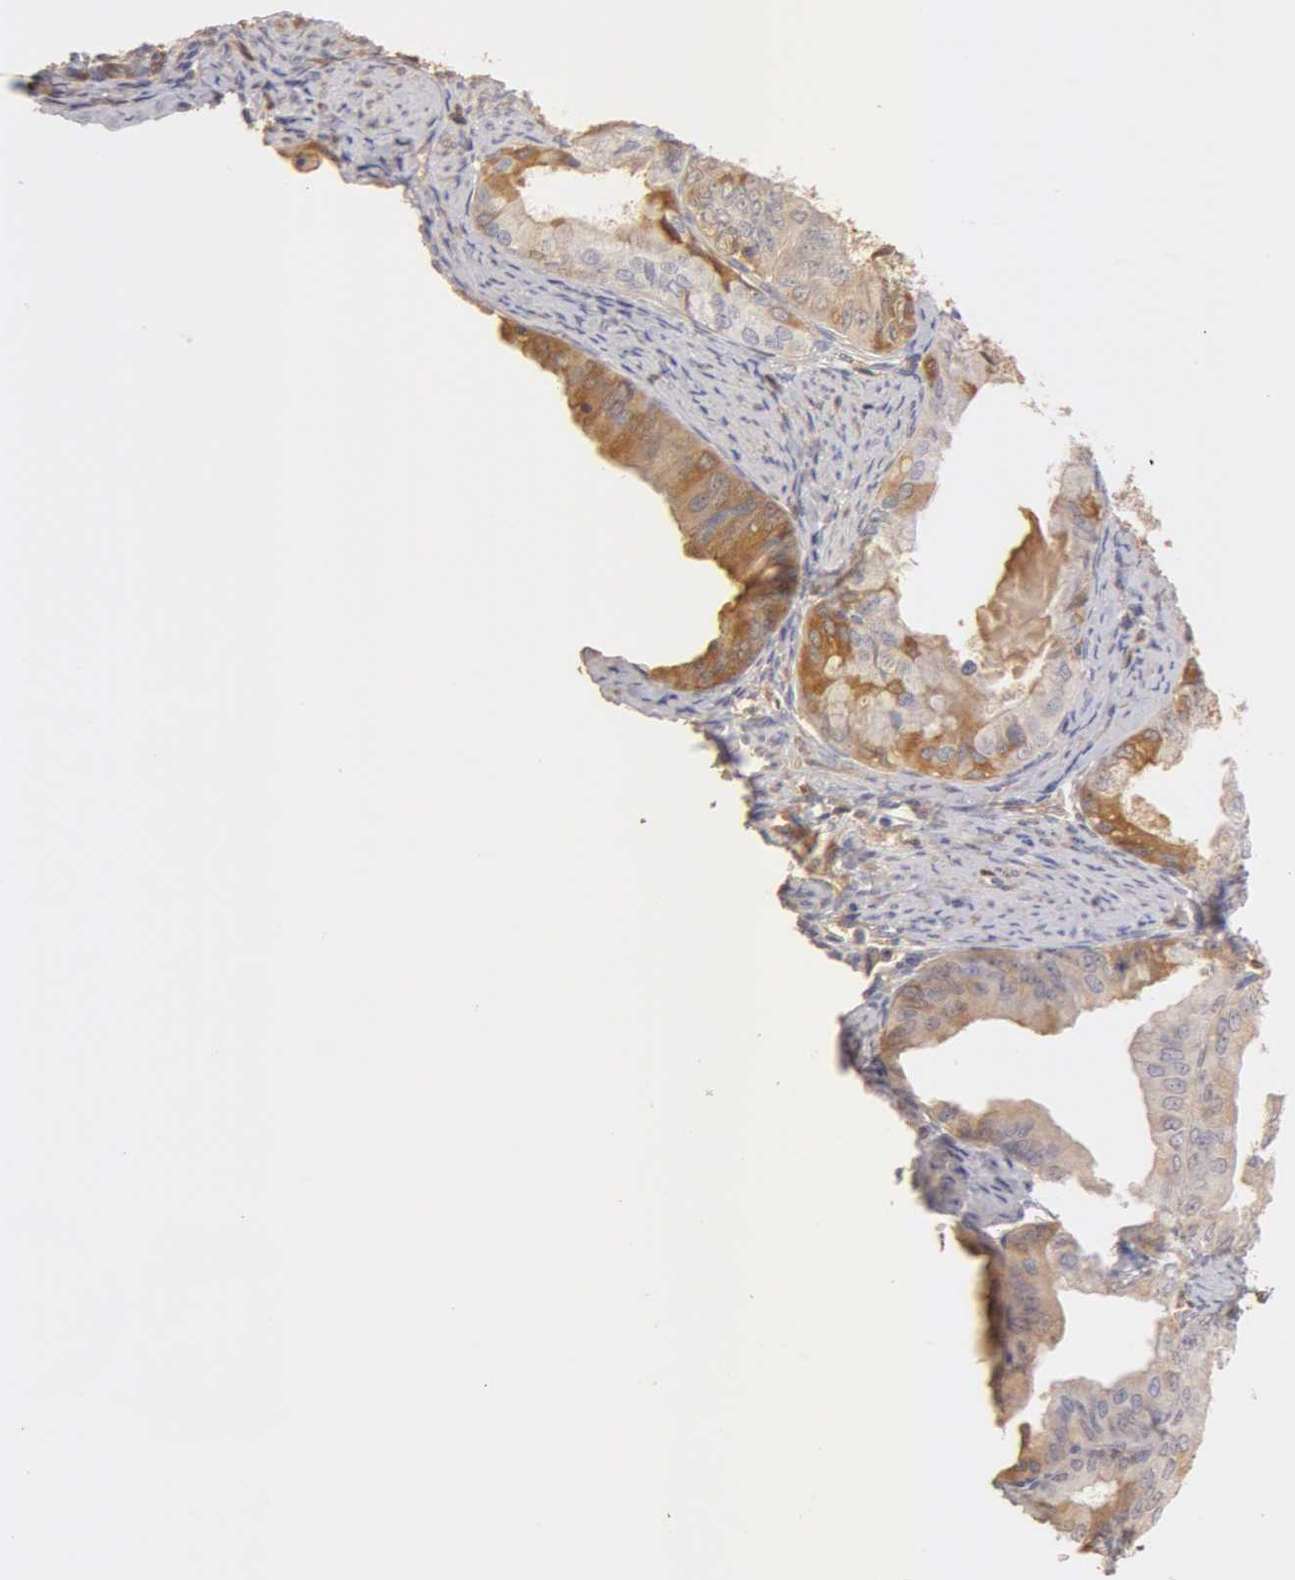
{"staining": {"intensity": "moderate", "quantity": "25%-75%", "location": "cytoplasmic/membranous"}, "tissue": "endometrial cancer", "cell_type": "Tumor cells", "image_type": "cancer", "snomed": [{"axis": "morphology", "description": "Adenocarcinoma, NOS"}, {"axis": "topography", "description": "Endometrium"}], "caption": "High-magnification brightfield microscopy of endometrial cancer (adenocarcinoma) stained with DAB (3,3'-diaminobenzidine) (brown) and counterstained with hematoxylin (blue). tumor cells exhibit moderate cytoplasmic/membranous expression is identified in about25%-75% of cells.", "gene": "TF", "patient": {"sex": "female", "age": 76}}